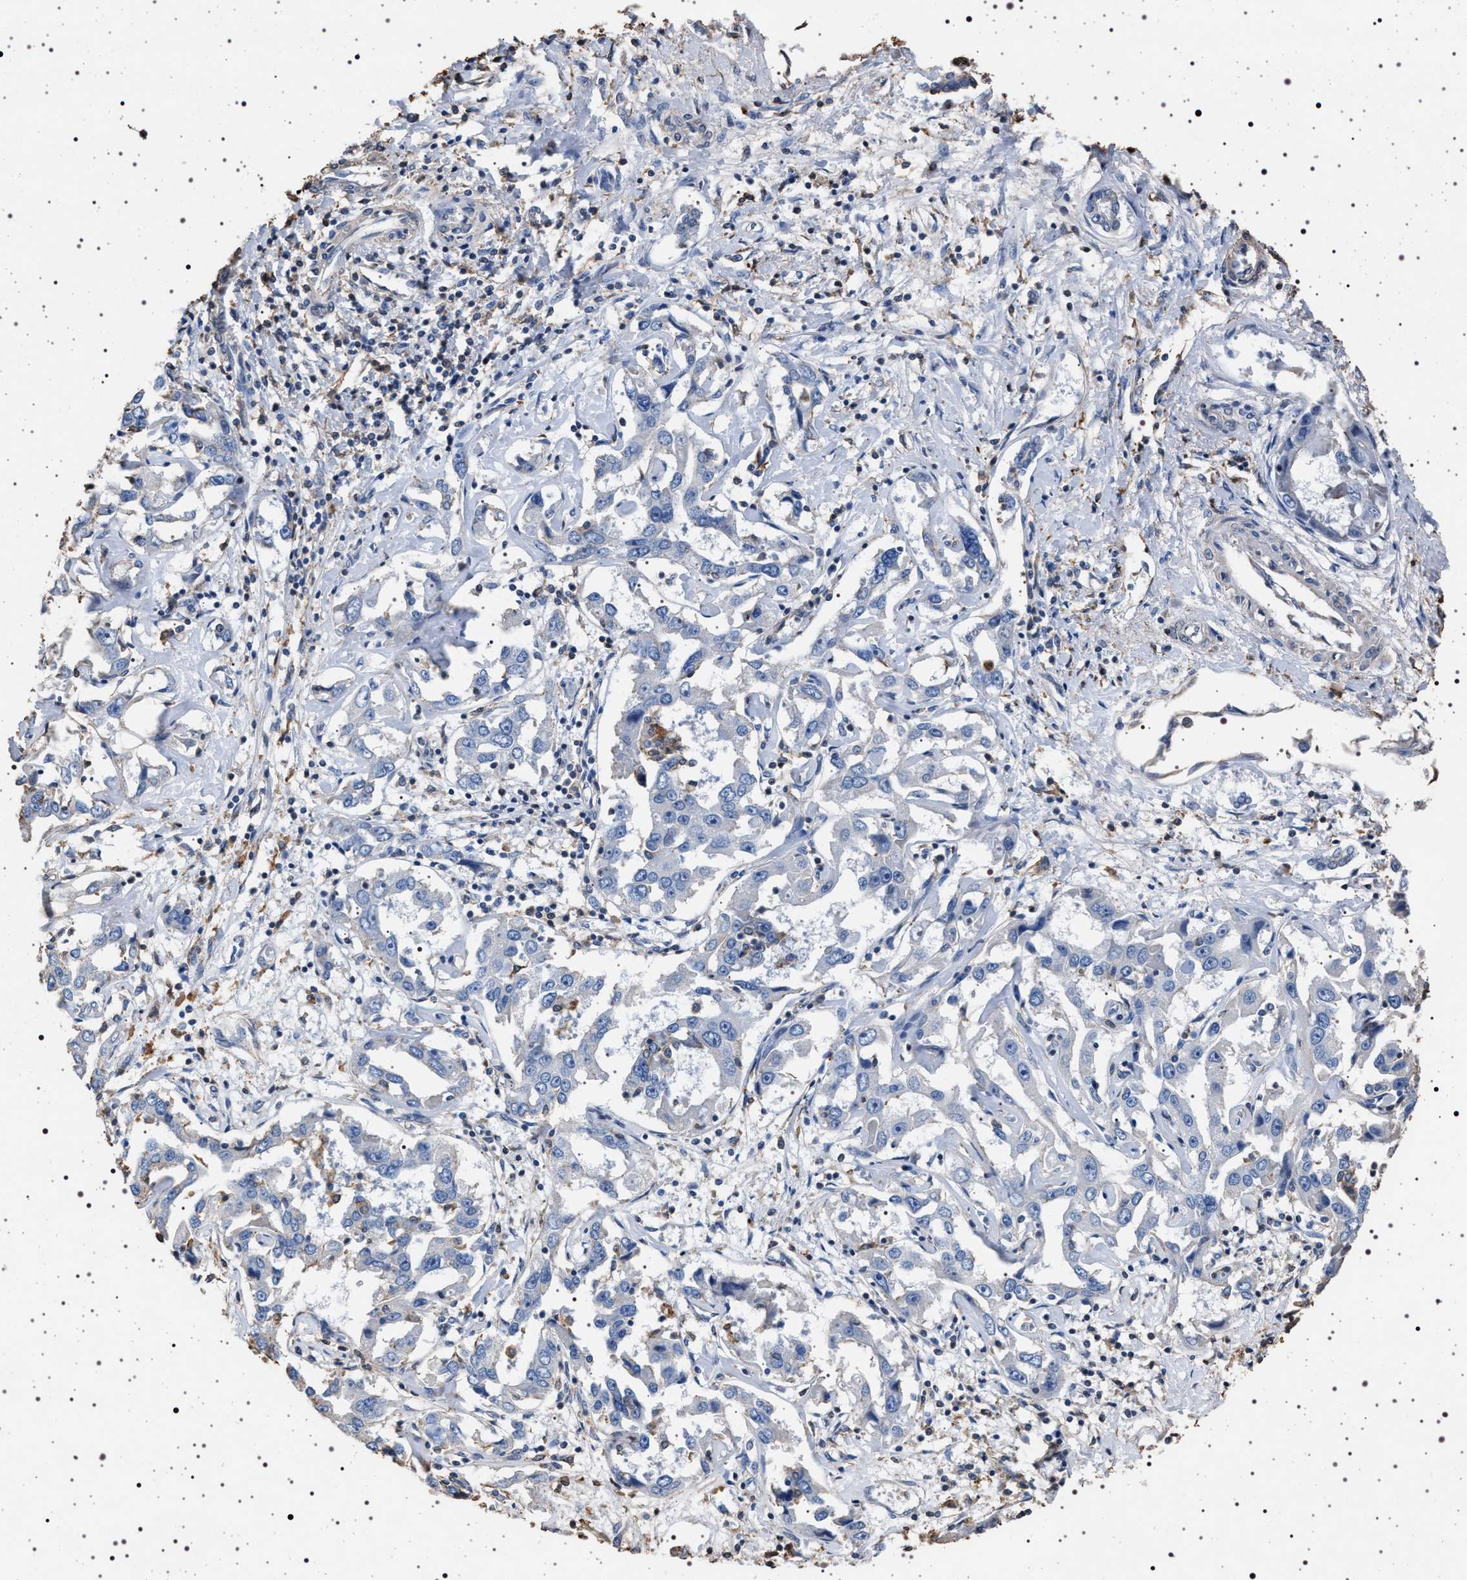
{"staining": {"intensity": "negative", "quantity": "none", "location": "none"}, "tissue": "liver cancer", "cell_type": "Tumor cells", "image_type": "cancer", "snomed": [{"axis": "morphology", "description": "Cholangiocarcinoma"}, {"axis": "topography", "description": "Liver"}], "caption": "A high-resolution photomicrograph shows immunohistochemistry (IHC) staining of liver cancer (cholangiocarcinoma), which reveals no significant positivity in tumor cells.", "gene": "SMAP2", "patient": {"sex": "male", "age": 59}}